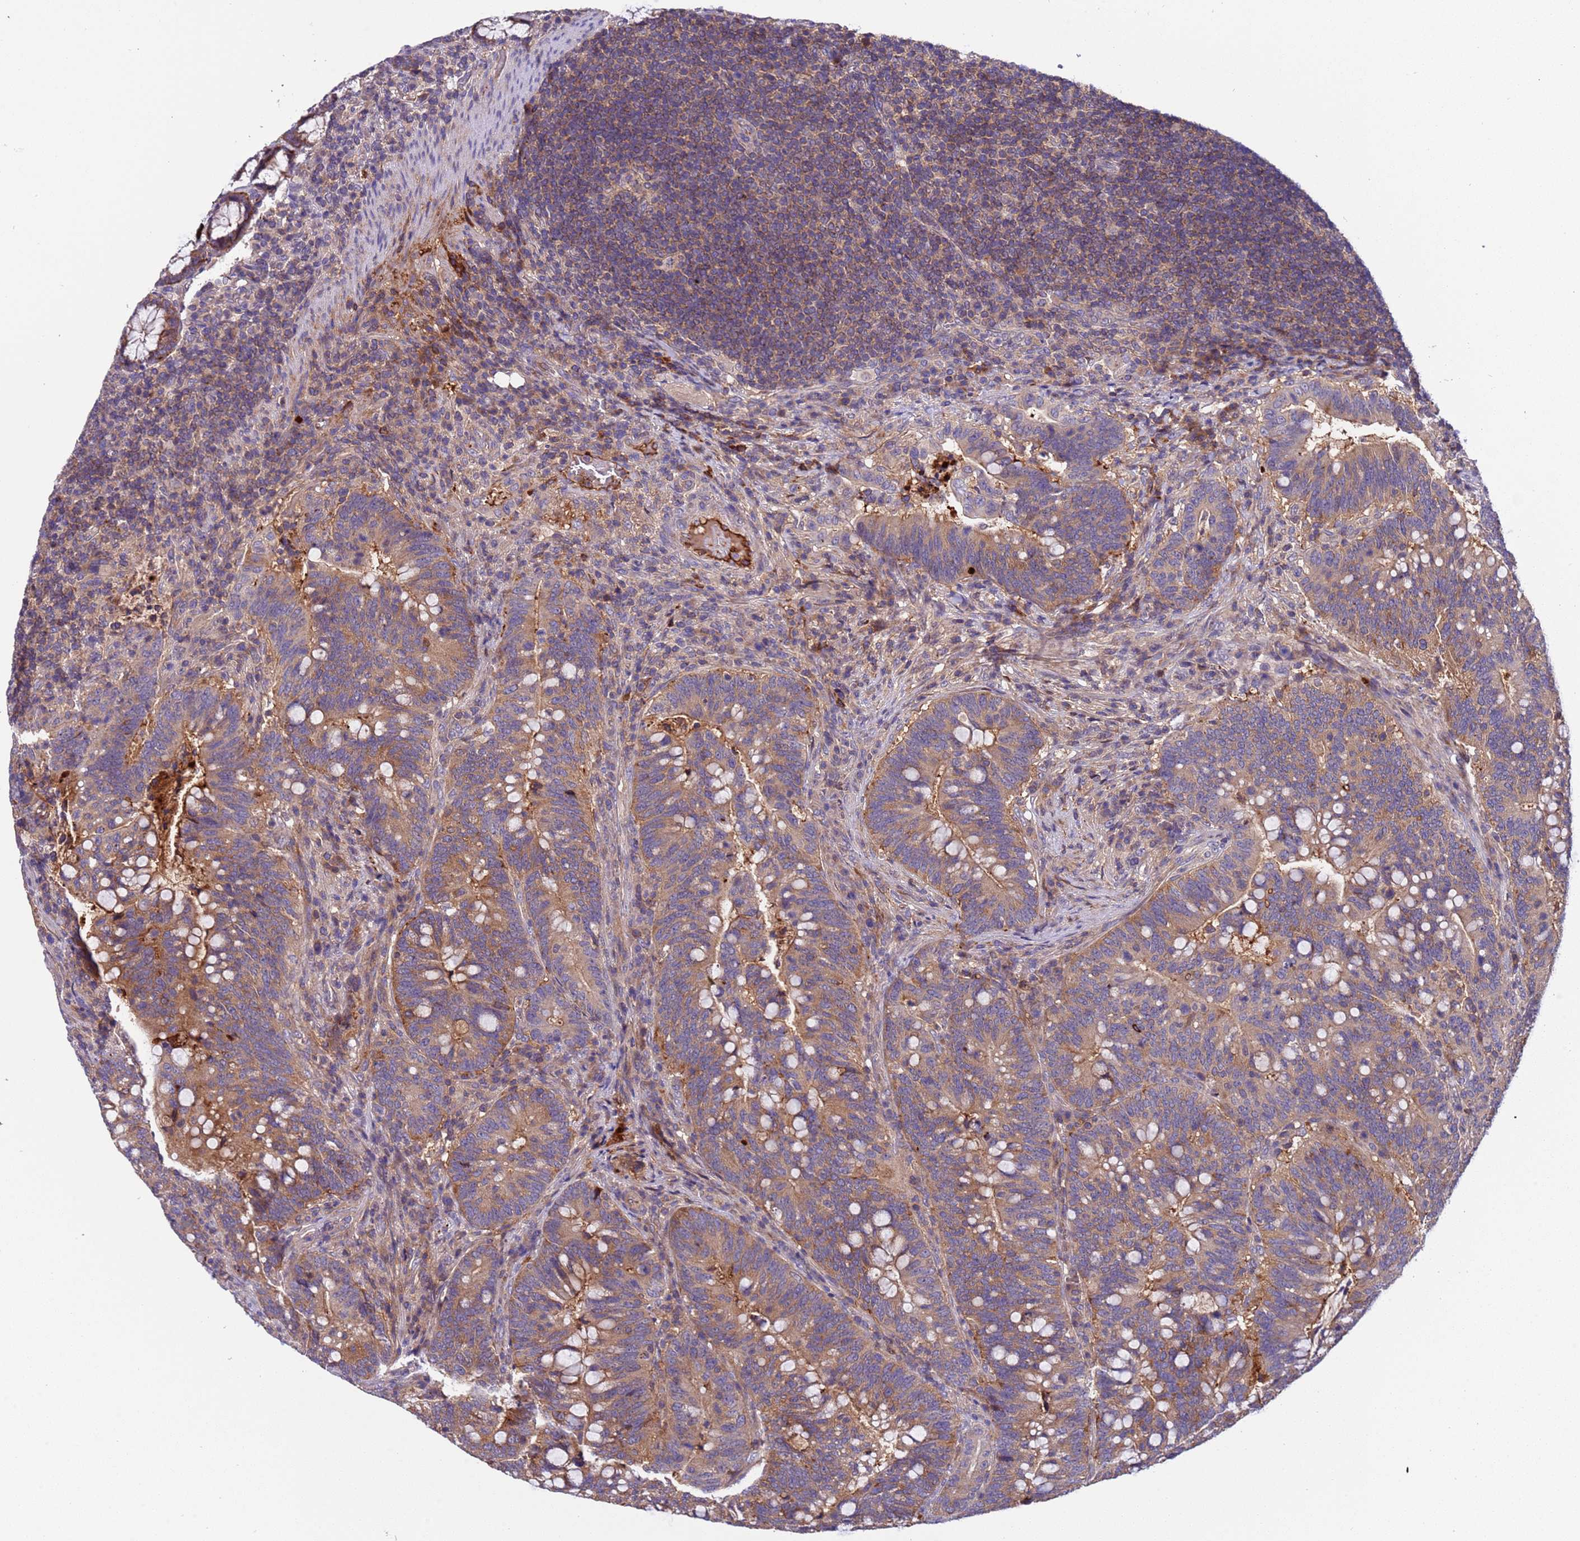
{"staining": {"intensity": "moderate", "quantity": ">75%", "location": "cytoplasmic/membranous"}, "tissue": "colorectal cancer", "cell_type": "Tumor cells", "image_type": "cancer", "snomed": [{"axis": "morphology", "description": "Normal tissue, NOS"}, {"axis": "morphology", "description": "Adenocarcinoma, NOS"}, {"axis": "topography", "description": "Colon"}], "caption": "Protein analysis of colorectal cancer tissue exhibits moderate cytoplasmic/membranous staining in about >75% of tumor cells.", "gene": "PARP16", "patient": {"sex": "female", "age": 66}}